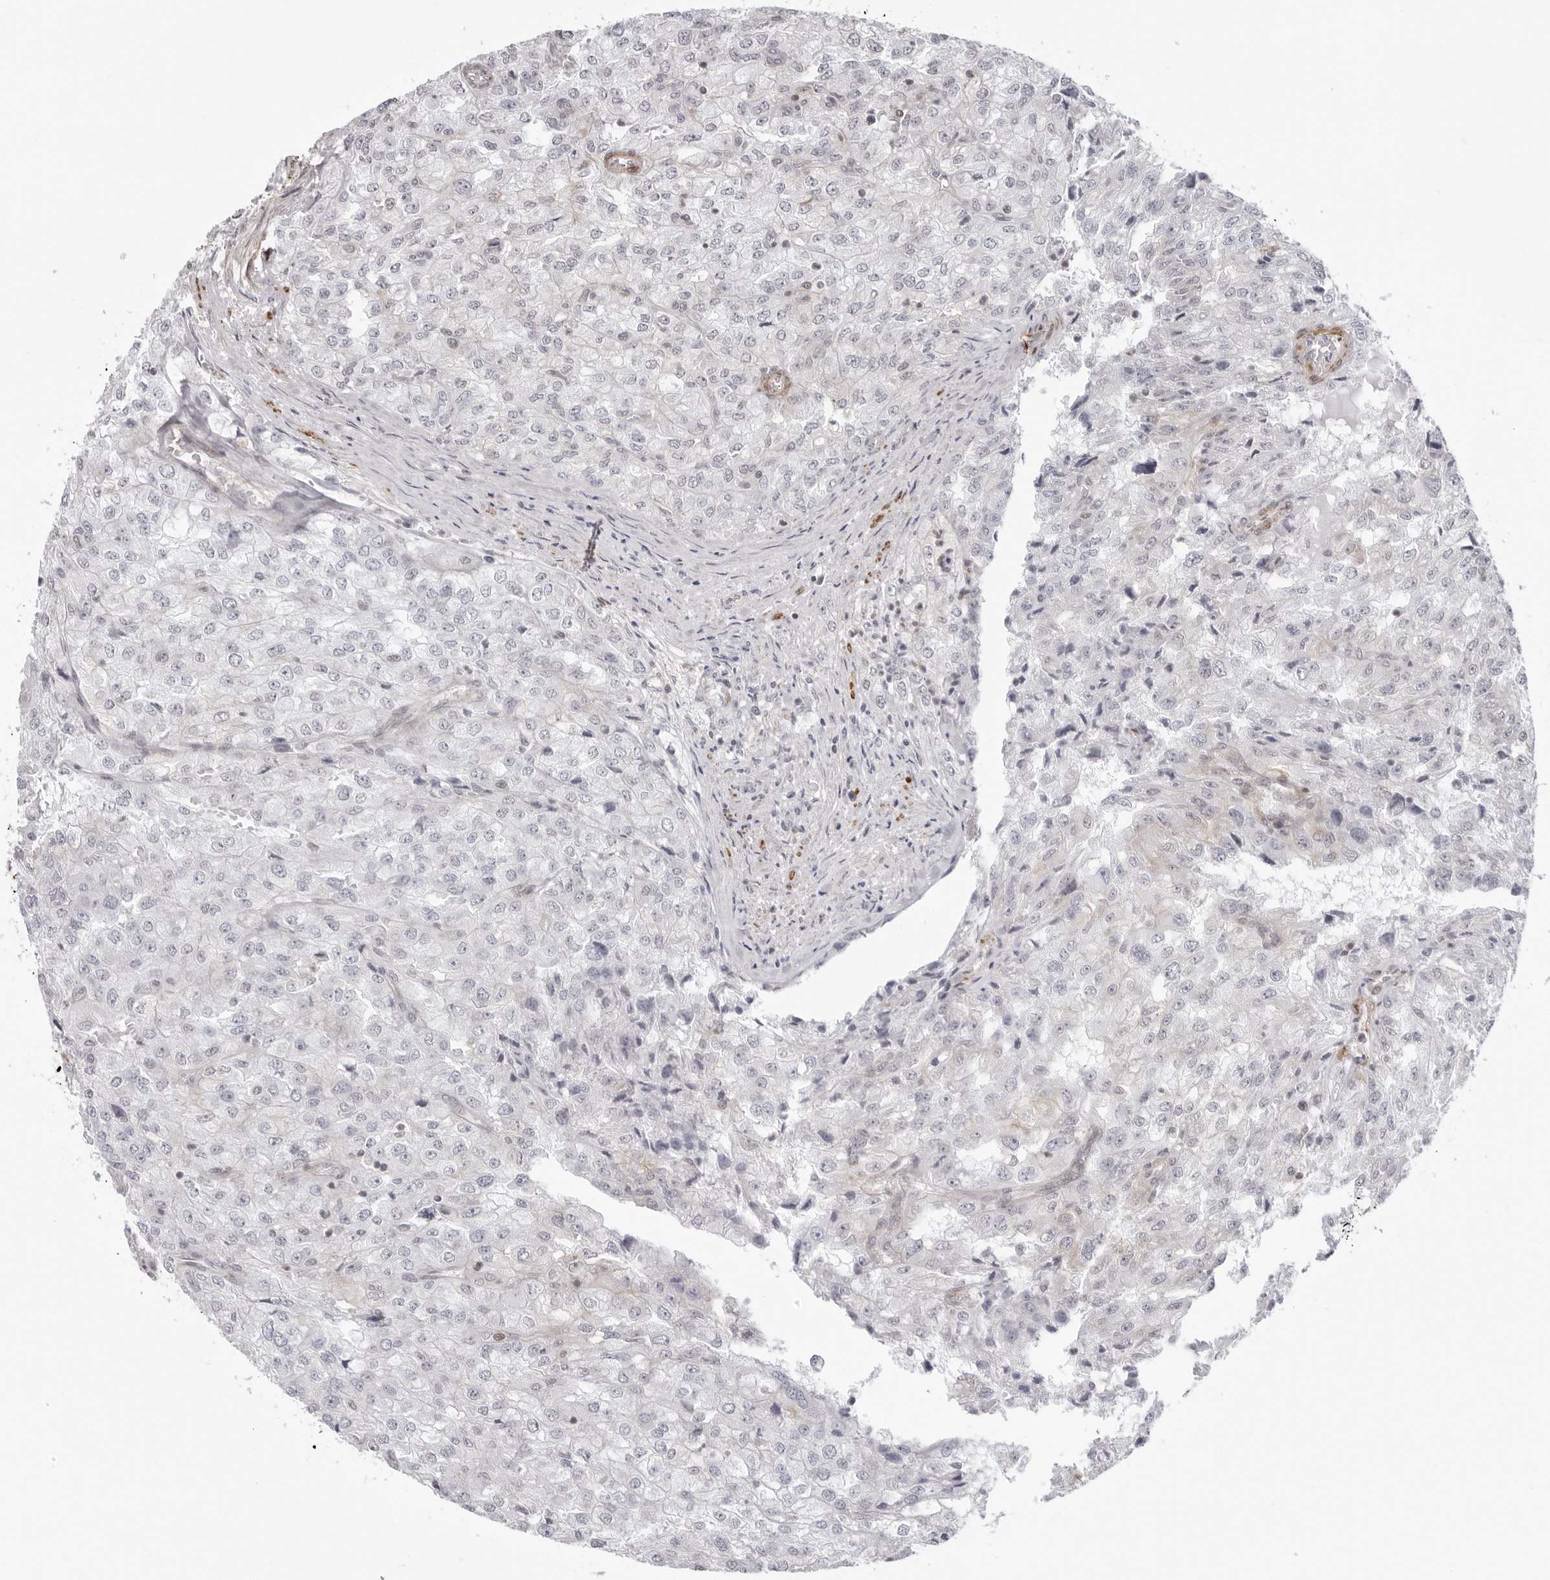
{"staining": {"intensity": "negative", "quantity": "none", "location": "none"}, "tissue": "renal cancer", "cell_type": "Tumor cells", "image_type": "cancer", "snomed": [{"axis": "morphology", "description": "Adenocarcinoma, NOS"}, {"axis": "topography", "description": "Kidney"}], "caption": "Immunohistochemistry image of neoplastic tissue: human adenocarcinoma (renal) stained with DAB (3,3'-diaminobenzidine) displays no significant protein staining in tumor cells. (DAB immunohistochemistry (IHC) visualized using brightfield microscopy, high magnification).", "gene": "UNK", "patient": {"sex": "female", "age": 54}}